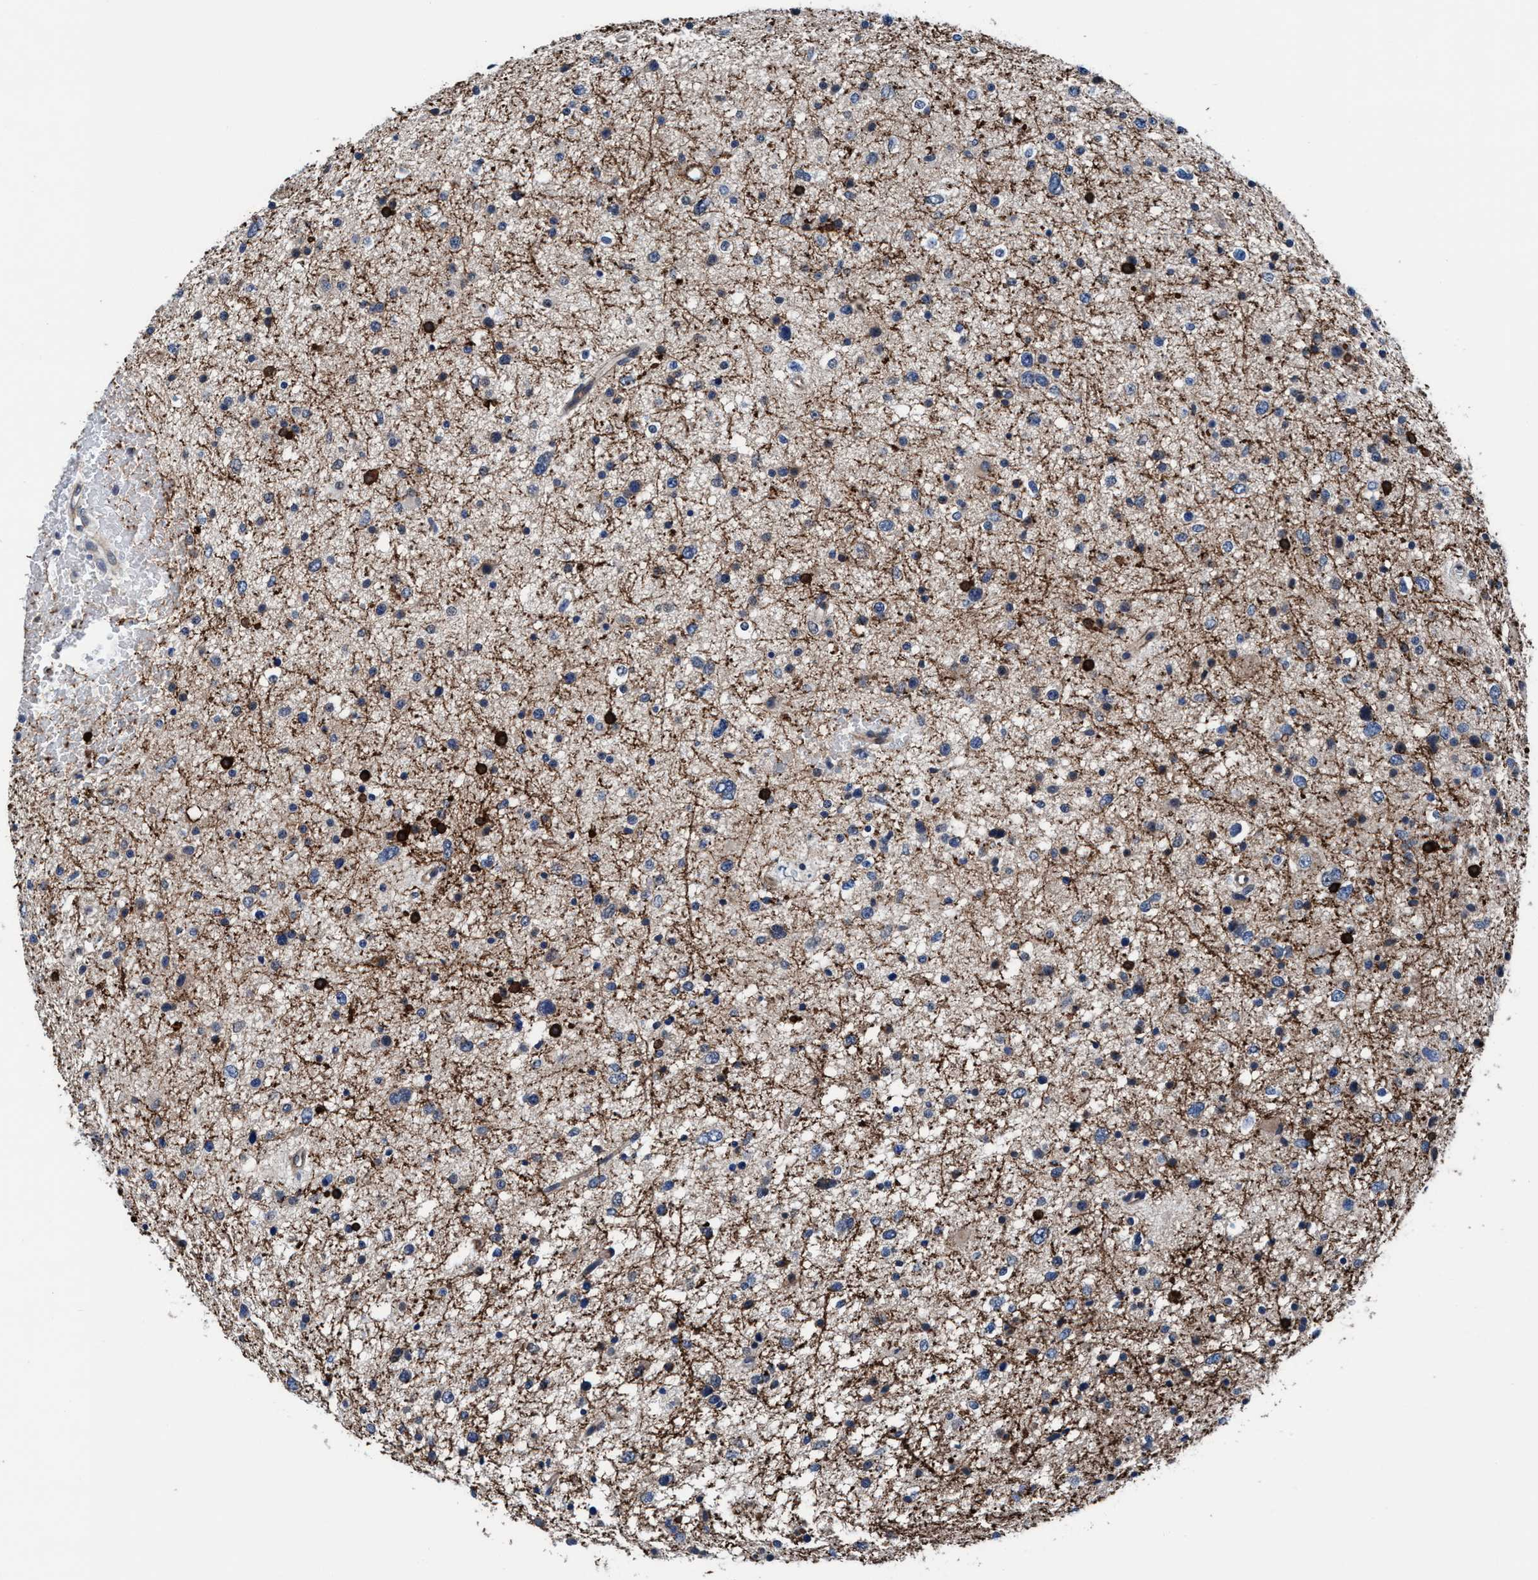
{"staining": {"intensity": "negative", "quantity": "none", "location": "none"}, "tissue": "glioma", "cell_type": "Tumor cells", "image_type": "cancer", "snomed": [{"axis": "morphology", "description": "Glioma, malignant, Low grade"}, {"axis": "topography", "description": "Brain"}], "caption": "An immunohistochemistry (IHC) micrograph of glioma is shown. There is no staining in tumor cells of glioma. Nuclei are stained in blue.", "gene": "TMEM94", "patient": {"sex": "female", "age": 37}}